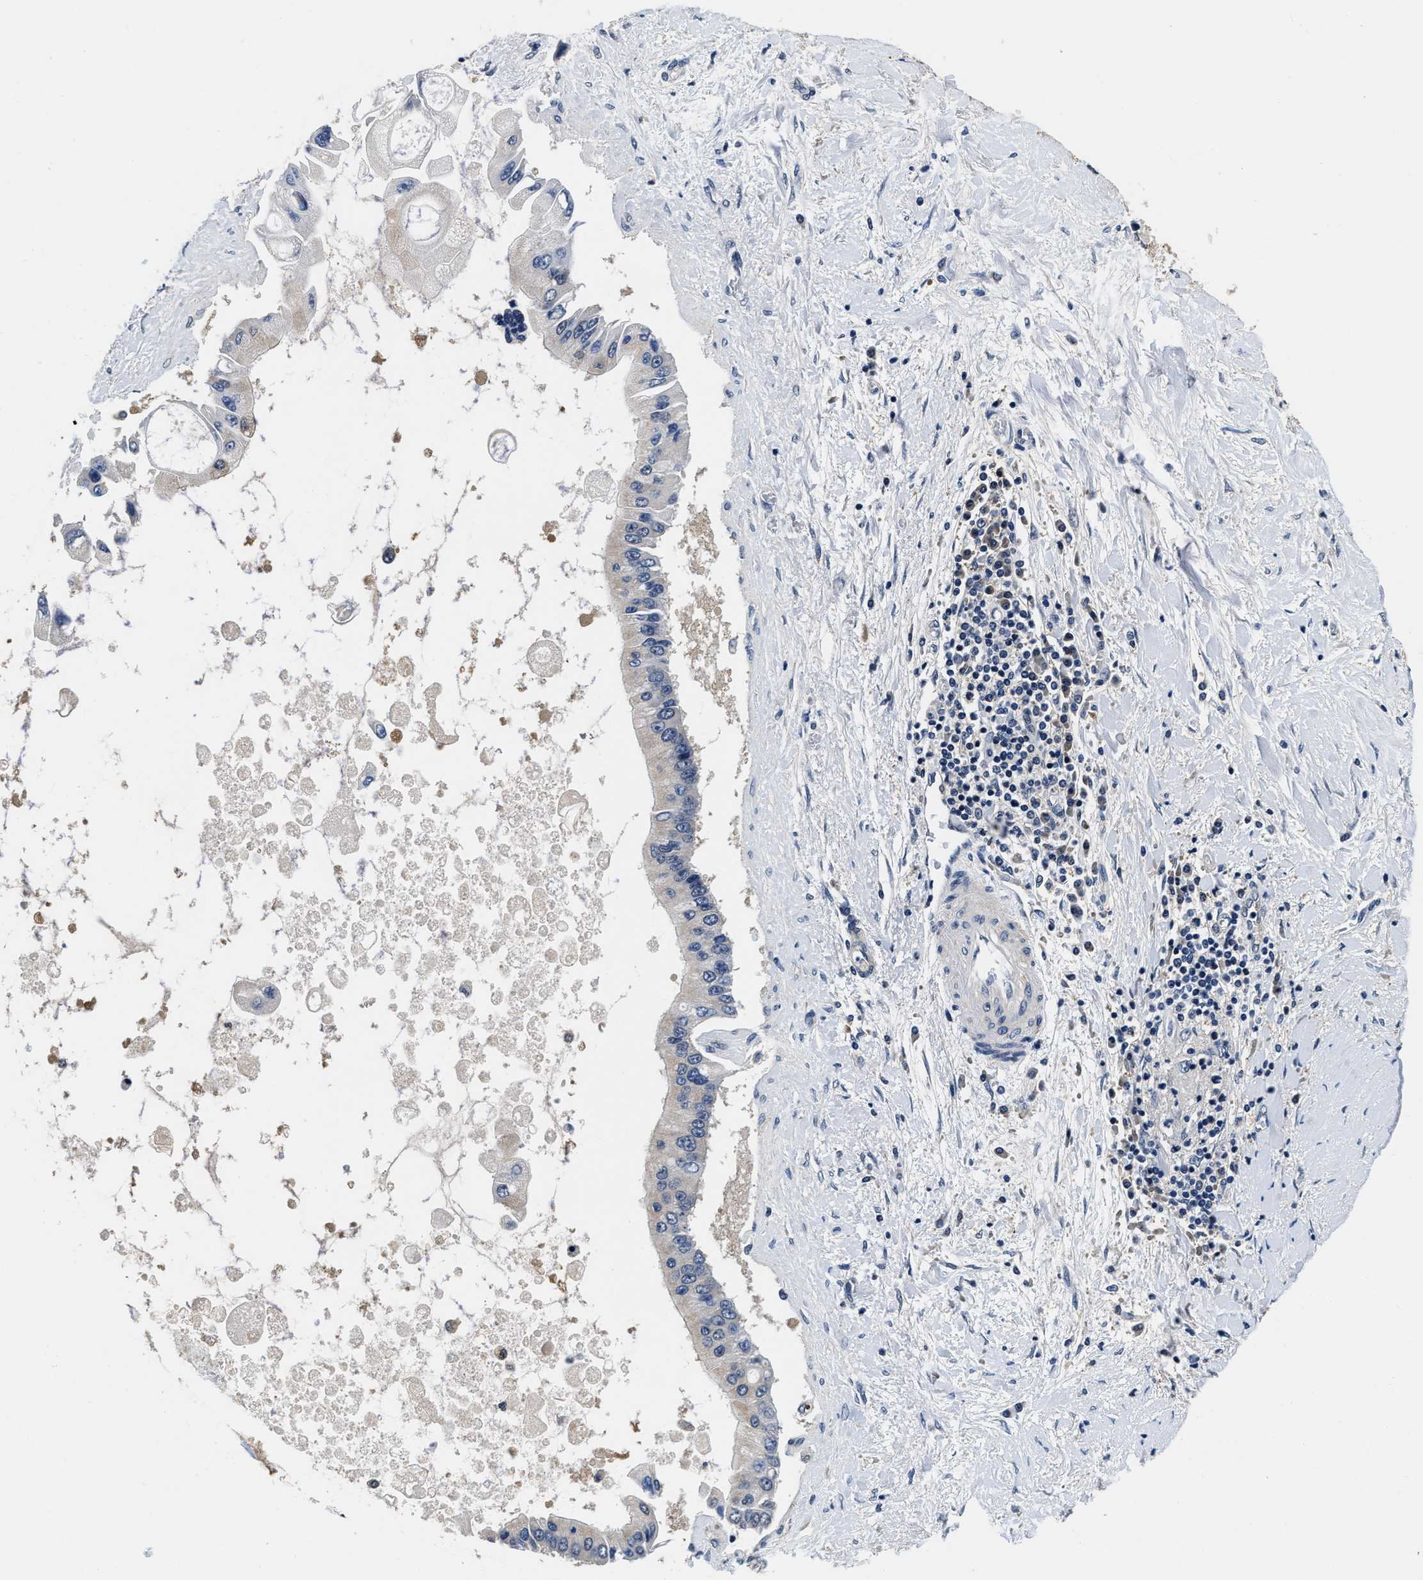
{"staining": {"intensity": "negative", "quantity": "none", "location": "none"}, "tissue": "liver cancer", "cell_type": "Tumor cells", "image_type": "cancer", "snomed": [{"axis": "morphology", "description": "Cholangiocarcinoma"}, {"axis": "topography", "description": "Liver"}], "caption": "Liver cholangiocarcinoma was stained to show a protein in brown. There is no significant expression in tumor cells.", "gene": "PHPT1", "patient": {"sex": "male", "age": 50}}